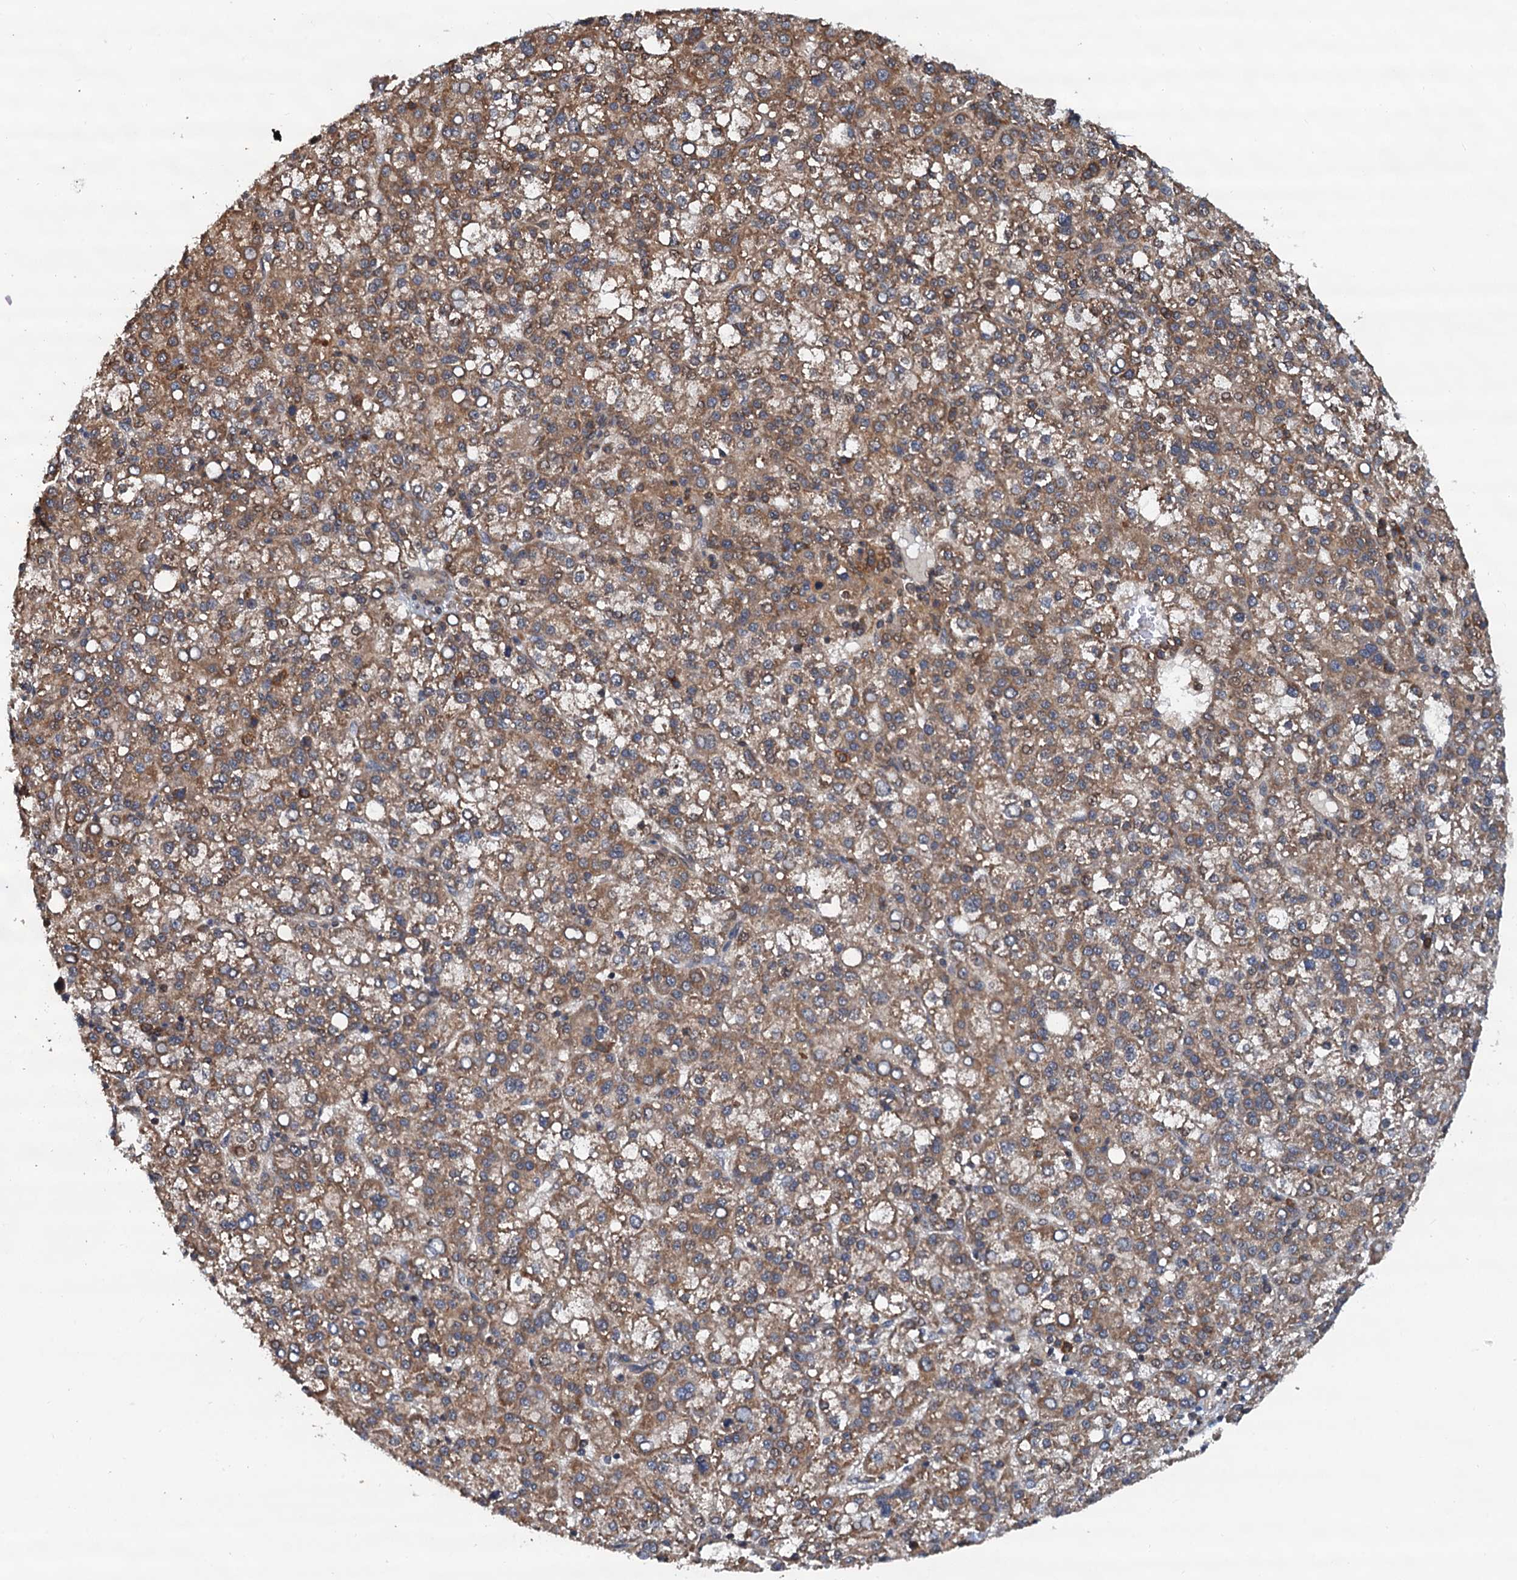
{"staining": {"intensity": "moderate", "quantity": ">75%", "location": "cytoplasmic/membranous"}, "tissue": "liver cancer", "cell_type": "Tumor cells", "image_type": "cancer", "snomed": [{"axis": "morphology", "description": "Carcinoma, Hepatocellular, NOS"}, {"axis": "topography", "description": "Liver"}], "caption": "Moderate cytoplasmic/membranous positivity for a protein is appreciated in approximately >75% of tumor cells of liver cancer using immunohistochemistry.", "gene": "AAGAB", "patient": {"sex": "female", "age": 58}}